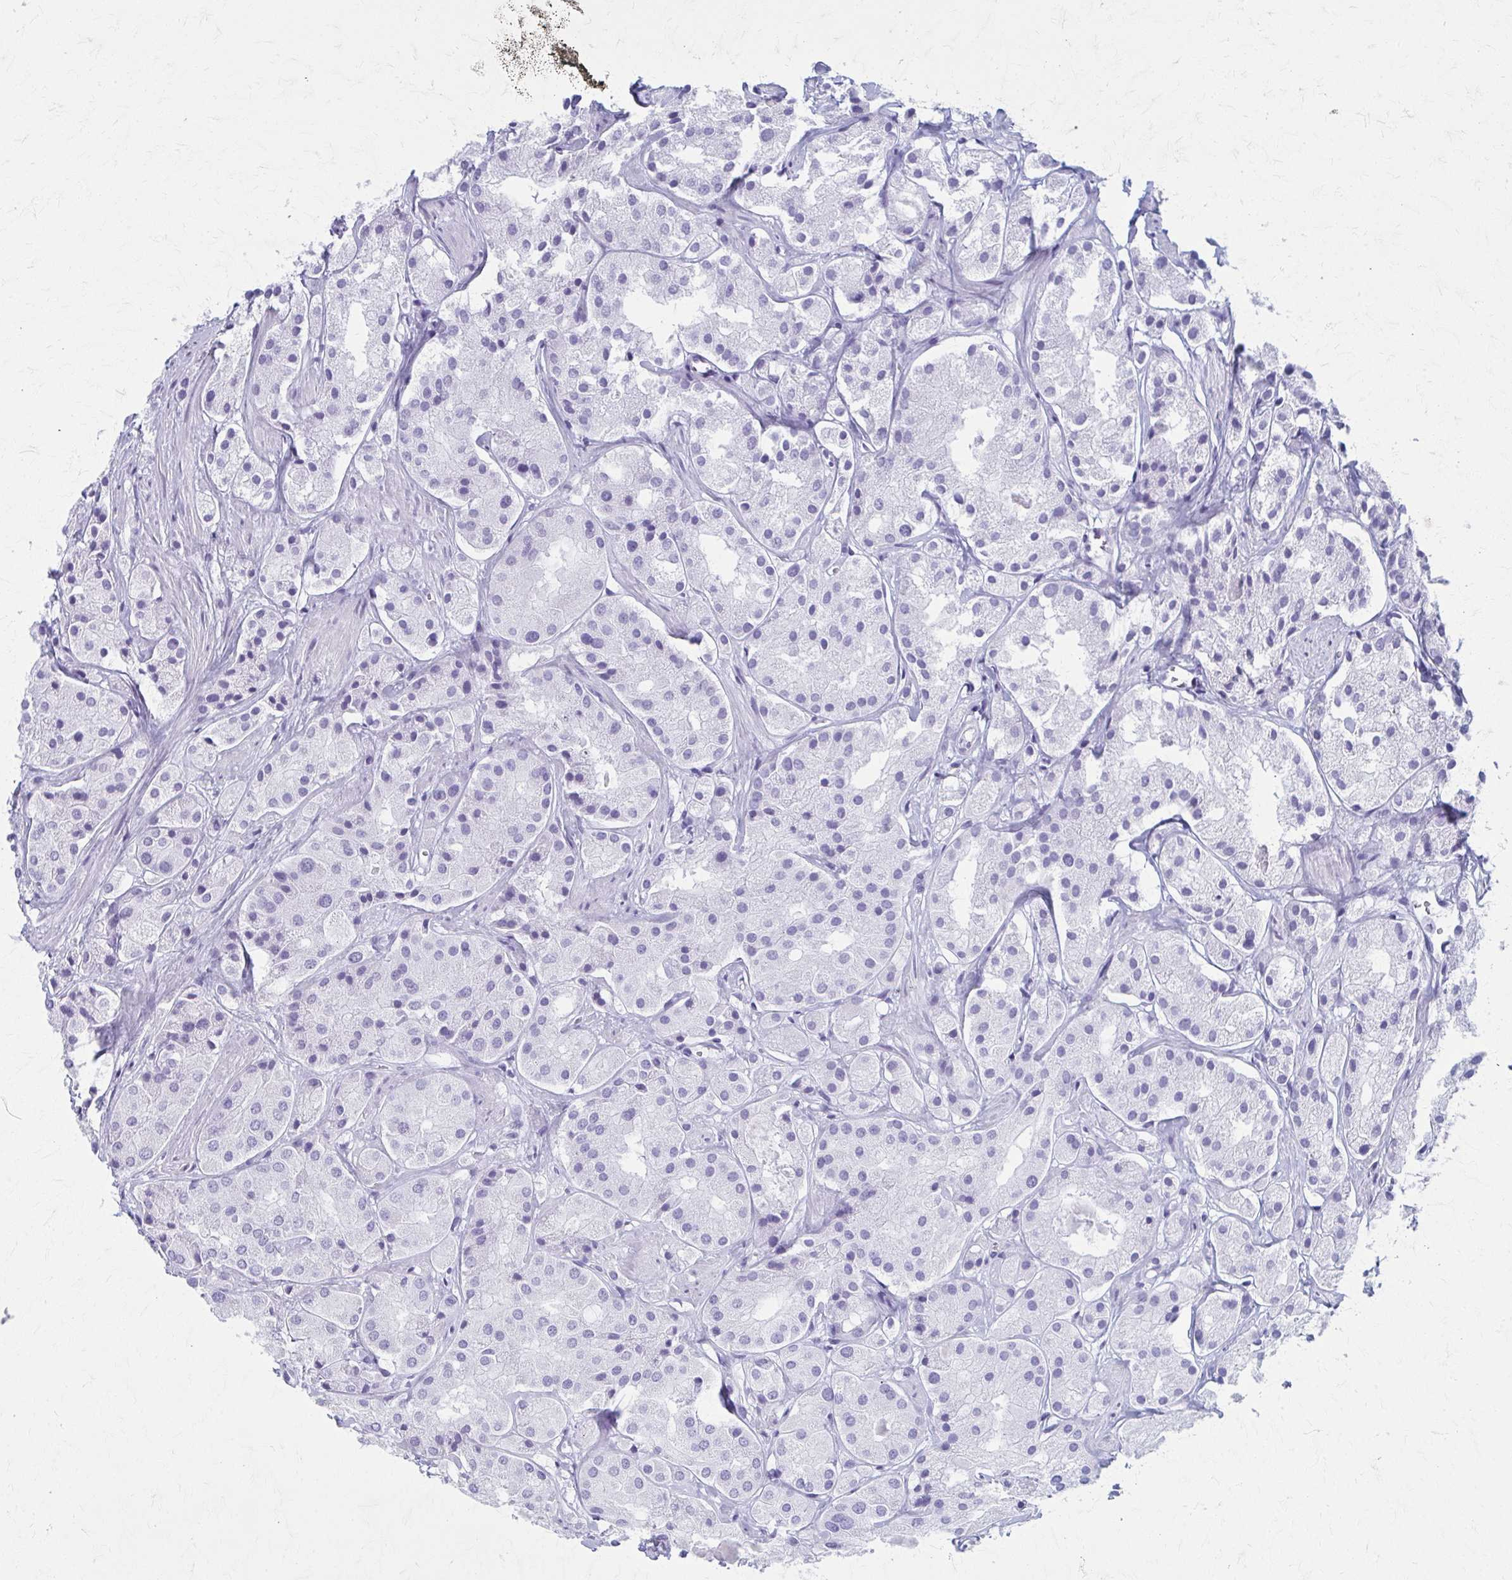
{"staining": {"intensity": "negative", "quantity": "none", "location": "none"}, "tissue": "prostate cancer", "cell_type": "Tumor cells", "image_type": "cancer", "snomed": [{"axis": "morphology", "description": "Adenocarcinoma, Low grade"}, {"axis": "topography", "description": "Prostate"}], "caption": "The micrograph displays no significant staining in tumor cells of prostate low-grade adenocarcinoma.", "gene": "CELF5", "patient": {"sex": "male", "age": 69}}